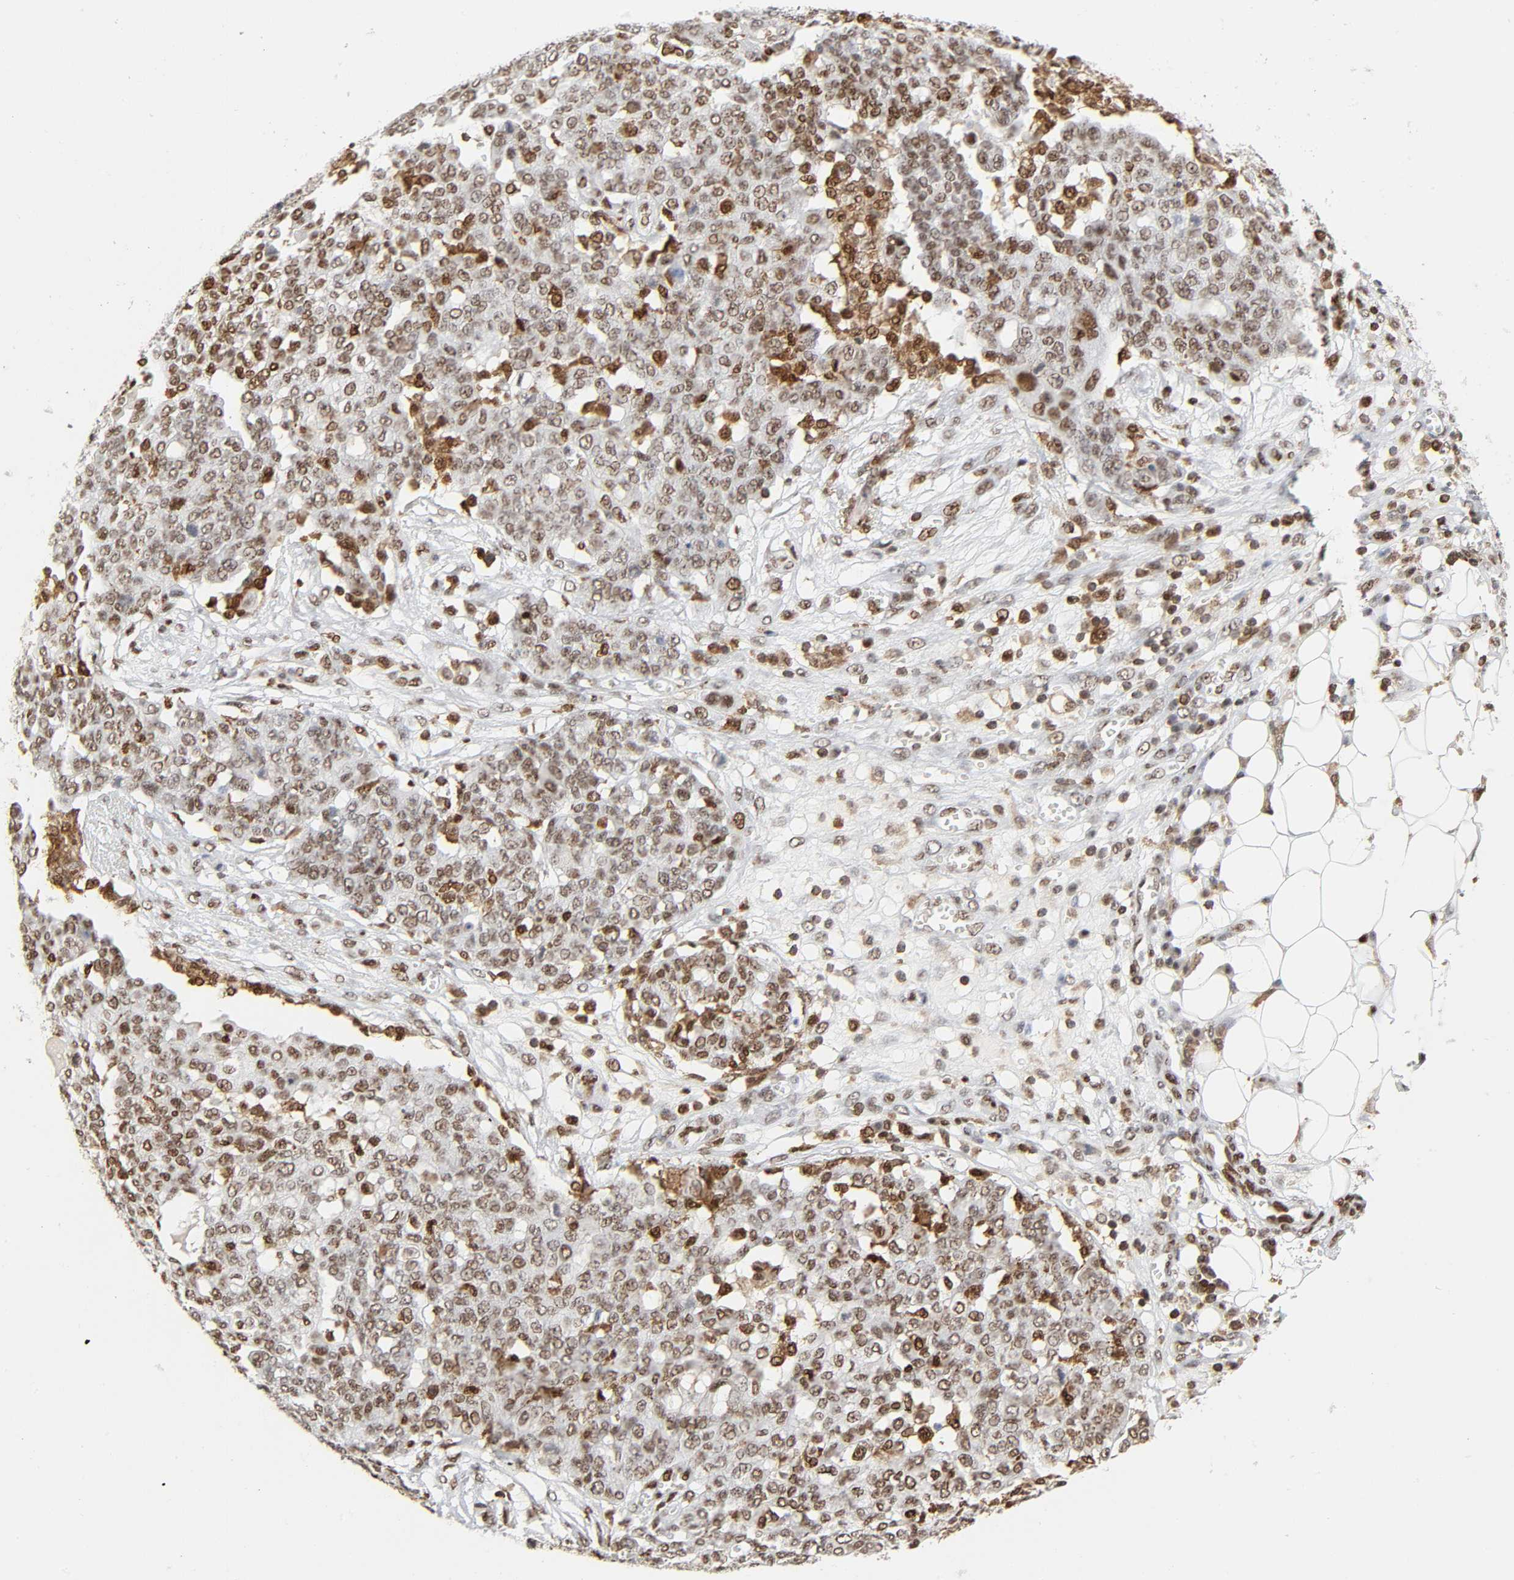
{"staining": {"intensity": "moderate", "quantity": ">75%", "location": "nuclear"}, "tissue": "ovarian cancer", "cell_type": "Tumor cells", "image_type": "cancer", "snomed": [{"axis": "morphology", "description": "Cystadenocarcinoma, serous, NOS"}, {"axis": "topography", "description": "Soft tissue"}, {"axis": "topography", "description": "Ovary"}], "caption": "This photomicrograph exhibits immunohistochemistry staining of human ovarian cancer (serous cystadenocarcinoma), with medium moderate nuclear staining in about >75% of tumor cells.", "gene": "WAS", "patient": {"sex": "female", "age": 57}}